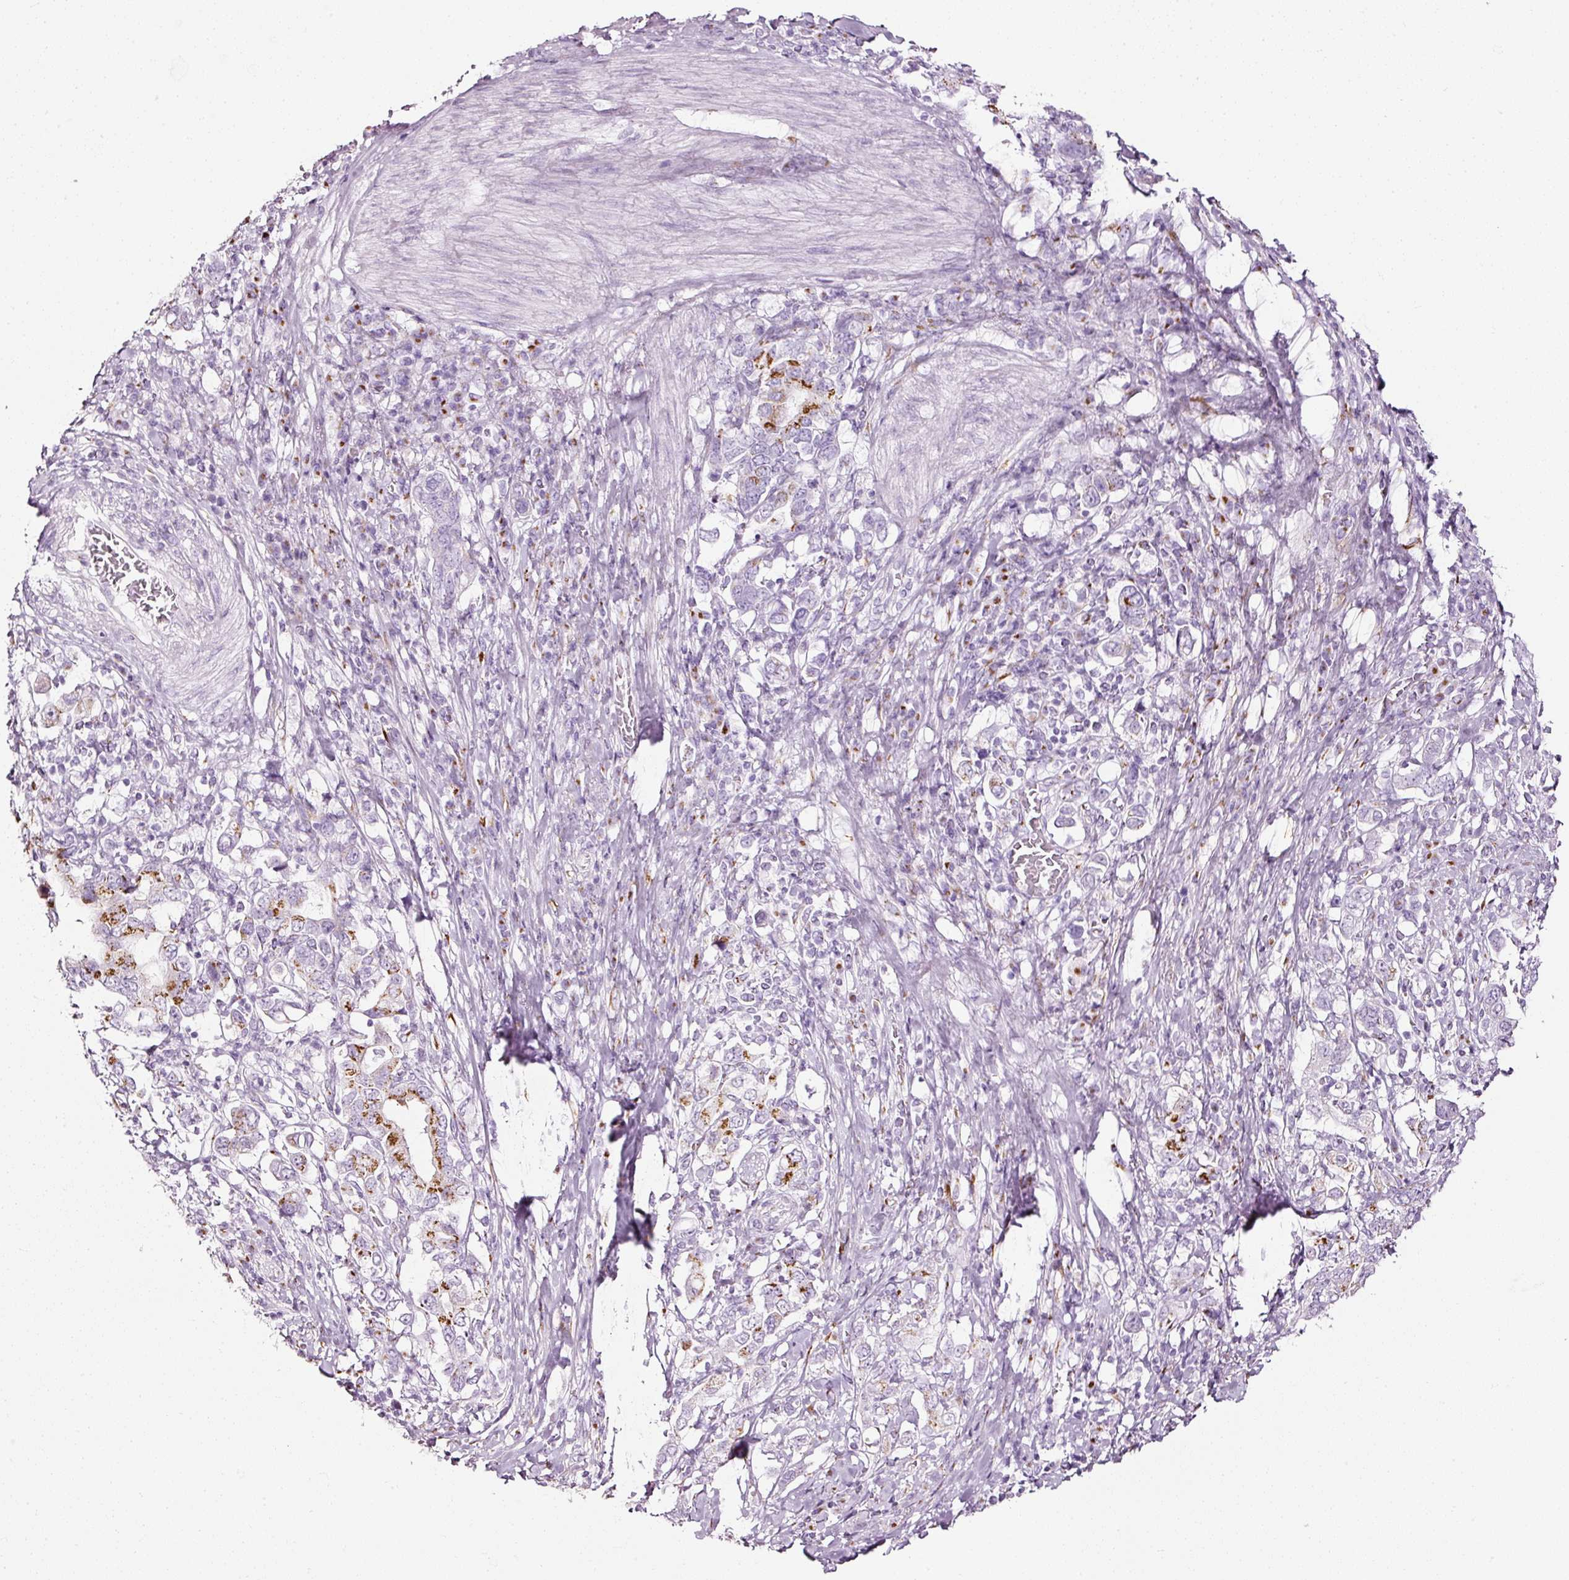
{"staining": {"intensity": "strong", "quantity": "<25%", "location": "cytoplasmic/membranous"}, "tissue": "stomach cancer", "cell_type": "Tumor cells", "image_type": "cancer", "snomed": [{"axis": "morphology", "description": "Adenocarcinoma, NOS"}, {"axis": "topography", "description": "Stomach, upper"}, {"axis": "topography", "description": "Stomach"}], "caption": "The micrograph exhibits staining of adenocarcinoma (stomach), revealing strong cytoplasmic/membranous protein expression (brown color) within tumor cells. (DAB (3,3'-diaminobenzidine) IHC, brown staining for protein, blue staining for nuclei).", "gene": "SDF4", "patient": {"sex": "male", "age": 62}}